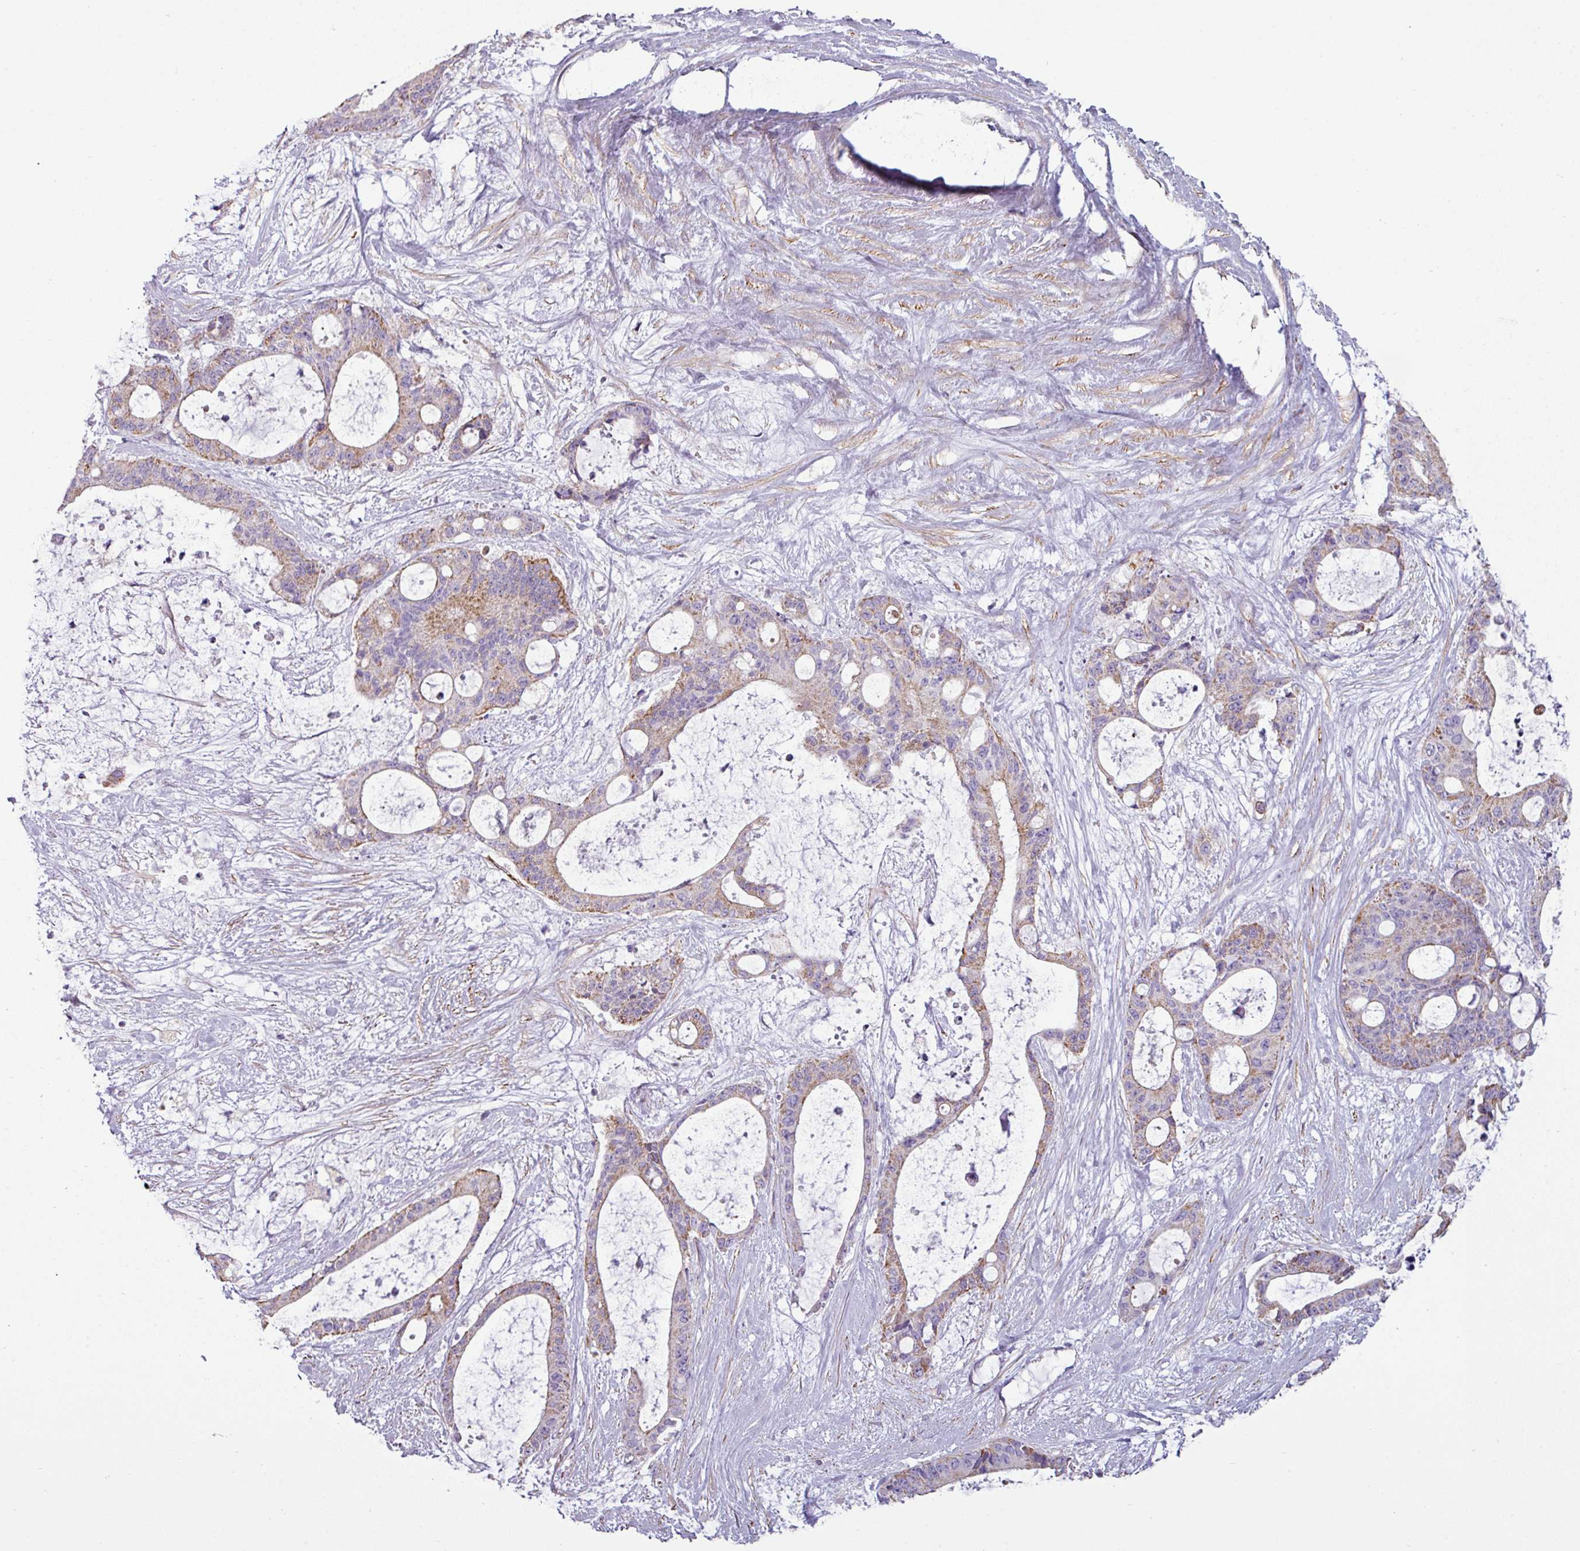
{"staining": {"intensity": "moderate", "quantity": "<25%", "location": "cytoplasmic/membranous"}, "tissue": "liver cancer", "cell_type": "Tumor cells", "image_type": "cancer", "snomed": [{"axis": "morphology", "description": "Normal tissue, NOS"}, {"axis": "morphology", "description": "Cholangiocarcinoma"}, {"axis": "topography", "description": "Liver"}, {"axis": "topography", "description": "Peripheral nerve tissue"}], "caption": "Tumor cells show moderate cytoplasmic/membranous positivity in approximately <25% of cells in cholangiocarcinoma (liver).", "gene": "BTN2A2", "patient": {"sex": "female", "age": 73}}